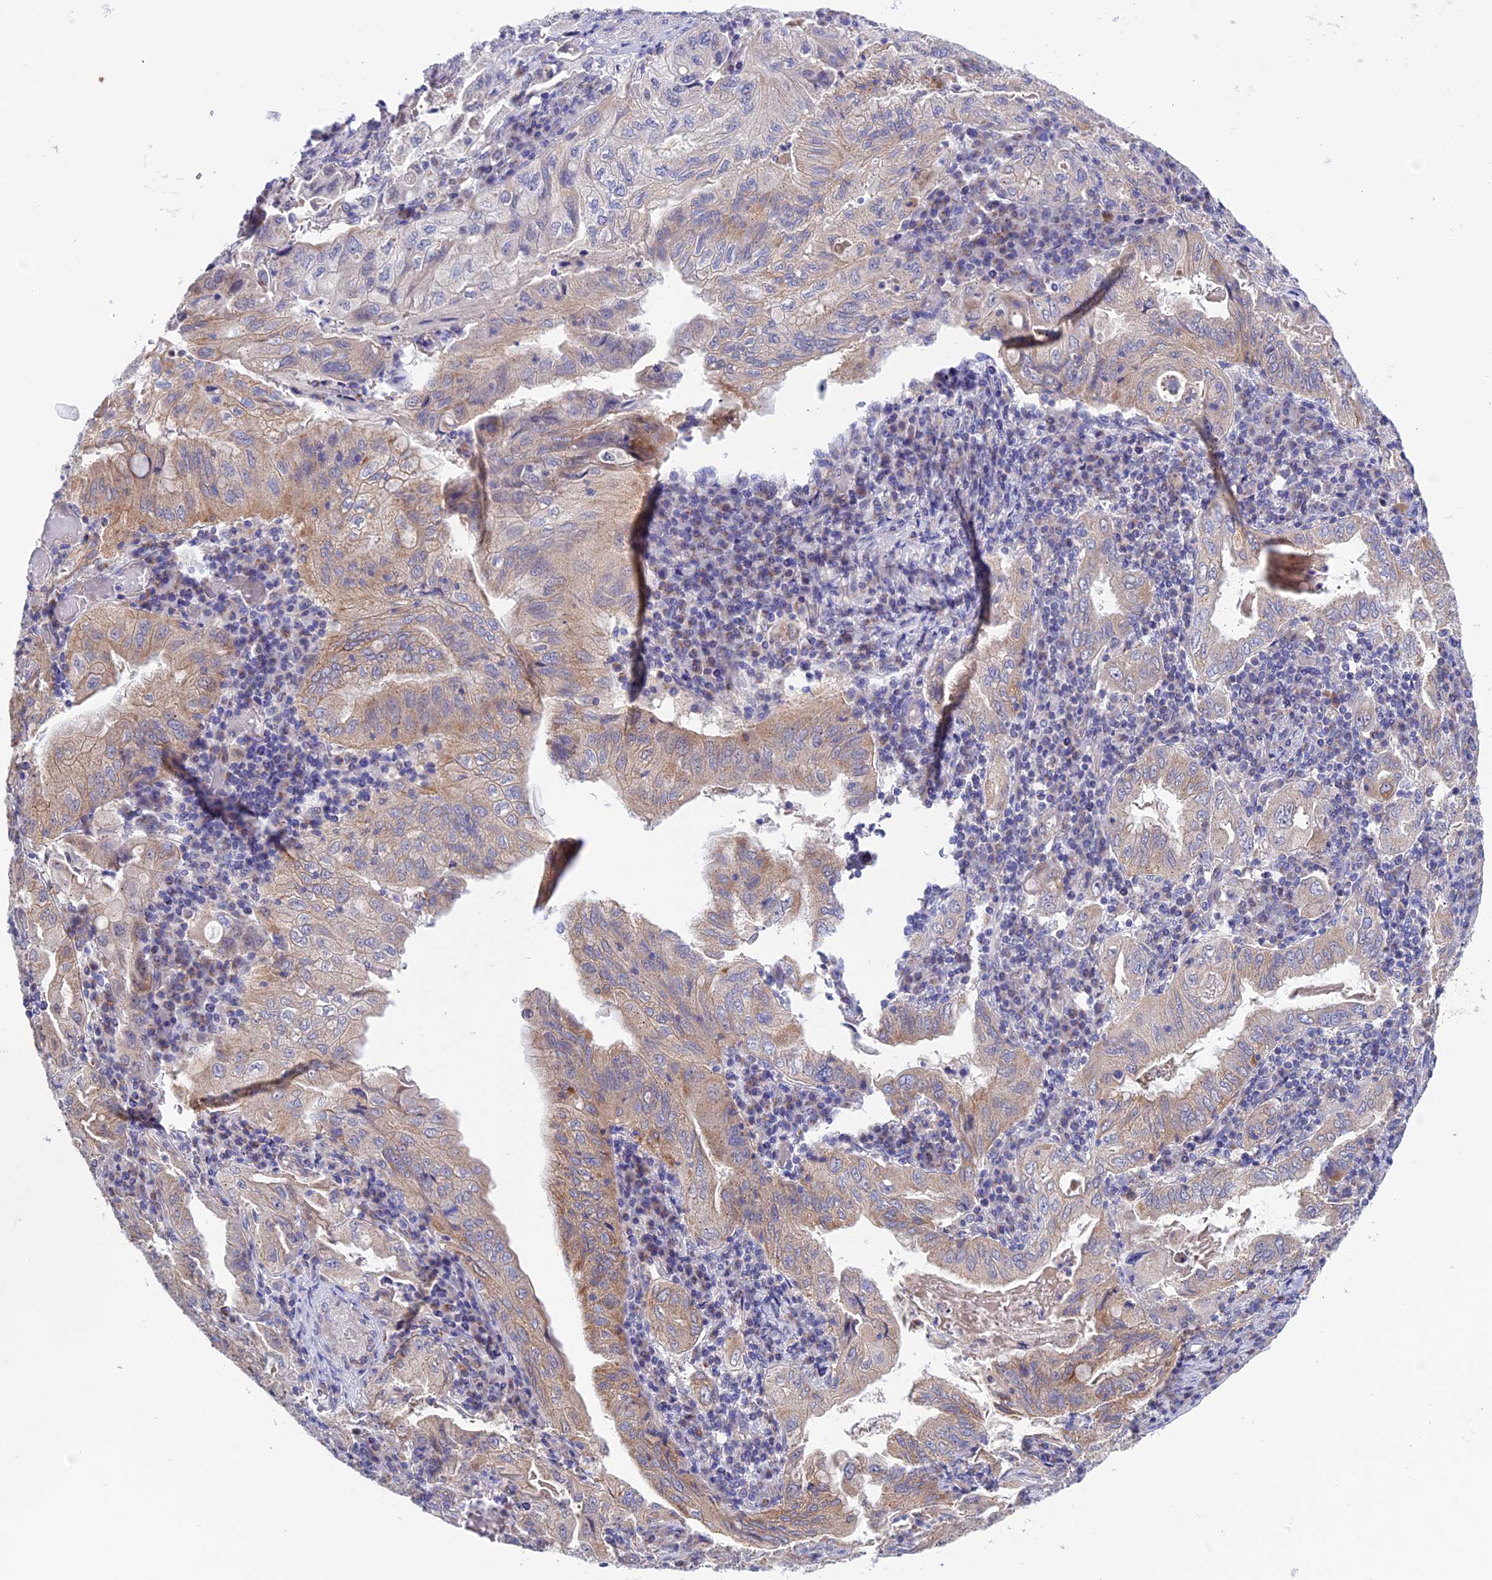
{"staining": {"intensity": "moderate", "quantity": "25%-75%", "location": "cytoplasmic/membranous"}, "tissue": "stomach cancer", "cell_type": "Tumor cells", "image_type": "cancer", "snomed": [{"axis": "morphology", "description": "Normal tissue, NOS"}, {"axis": "morphology", "description": "Adenocarcinoma, NOS"}, {"axis": "topography", "description": "Esophagus"}, {"axis": "topography", "description": "Stomach, upper"}, {"axis": "topography", "description": "Peripheral nerve tissue"}], "caption": "This photomicrograph demonstrates IHC staining of adenocarcinoma (stomach), with medium moderate cytoplasmic/membranous staining in approximately 25%-75% of tumor cells.", "gene": "ETFDH", "patient": {"sex": "male", "age": 62}}